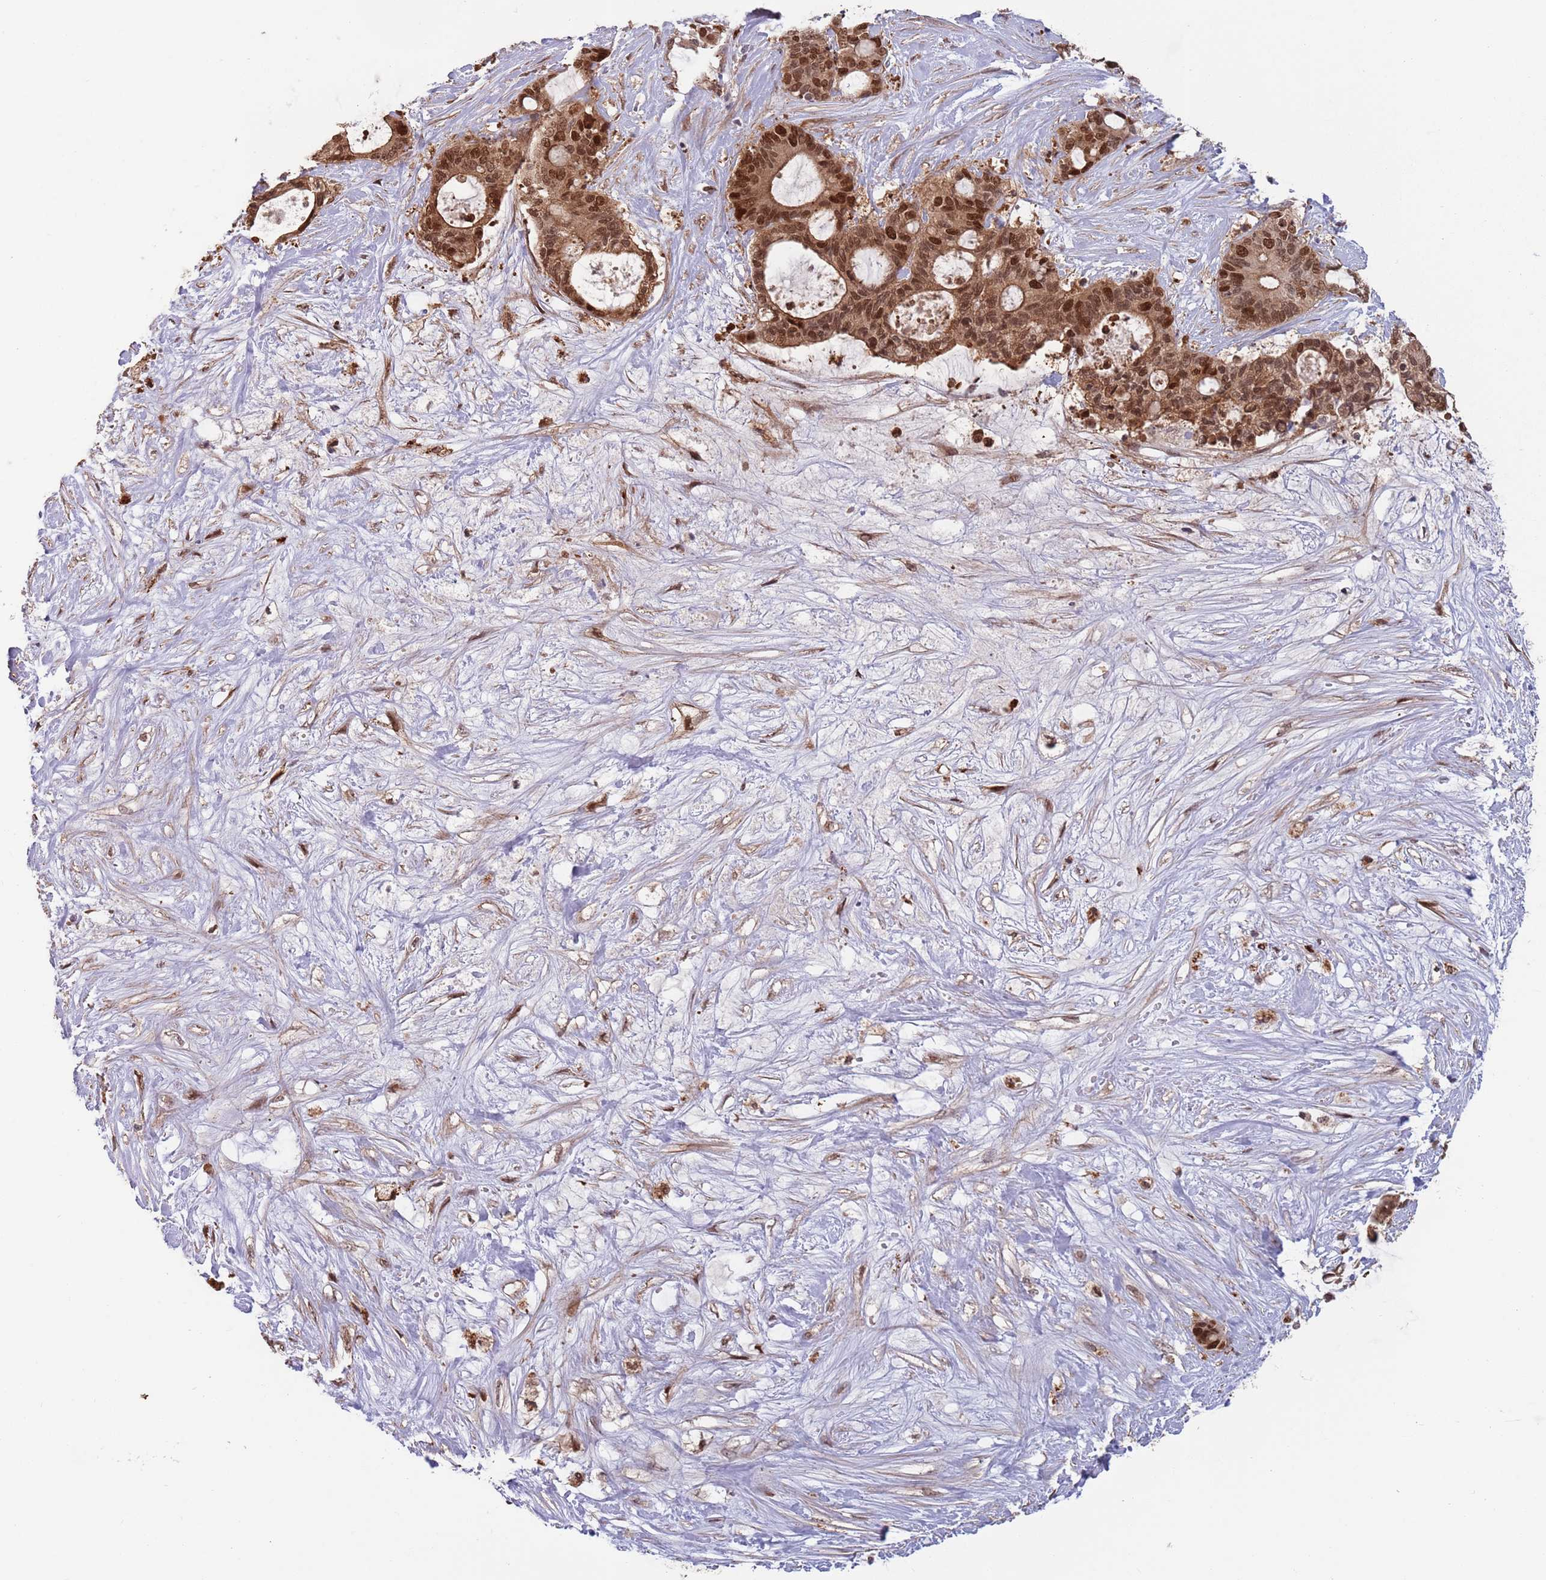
{"staining": {"intensity": "strong", "quantity": ">75%", "location": "cytoplasmic/membranous,nuclear"}, "tissue": "liver cancer", "cell_type": "Tumor cells", "image_type": "cancer", "snomed": [{"axis": "morphology", "description": "Normal tissue, NOS"}, {"axis": "morphology", "description": "Cholangiocarcinoma"}, {"axis": "topography", "description": "Liver"}, {"axis": "topography", "description": "Peripheral nerve tissue"}], "caption": "This is a histology image of IHC staining of liver cancer (cholangiocarcinoma), which shows strong positivity in the cytoplasmic/membranous and nuclear of tumor cells.", "gene": "SALL1", "patient": {"sex": "female", "age": 73}}